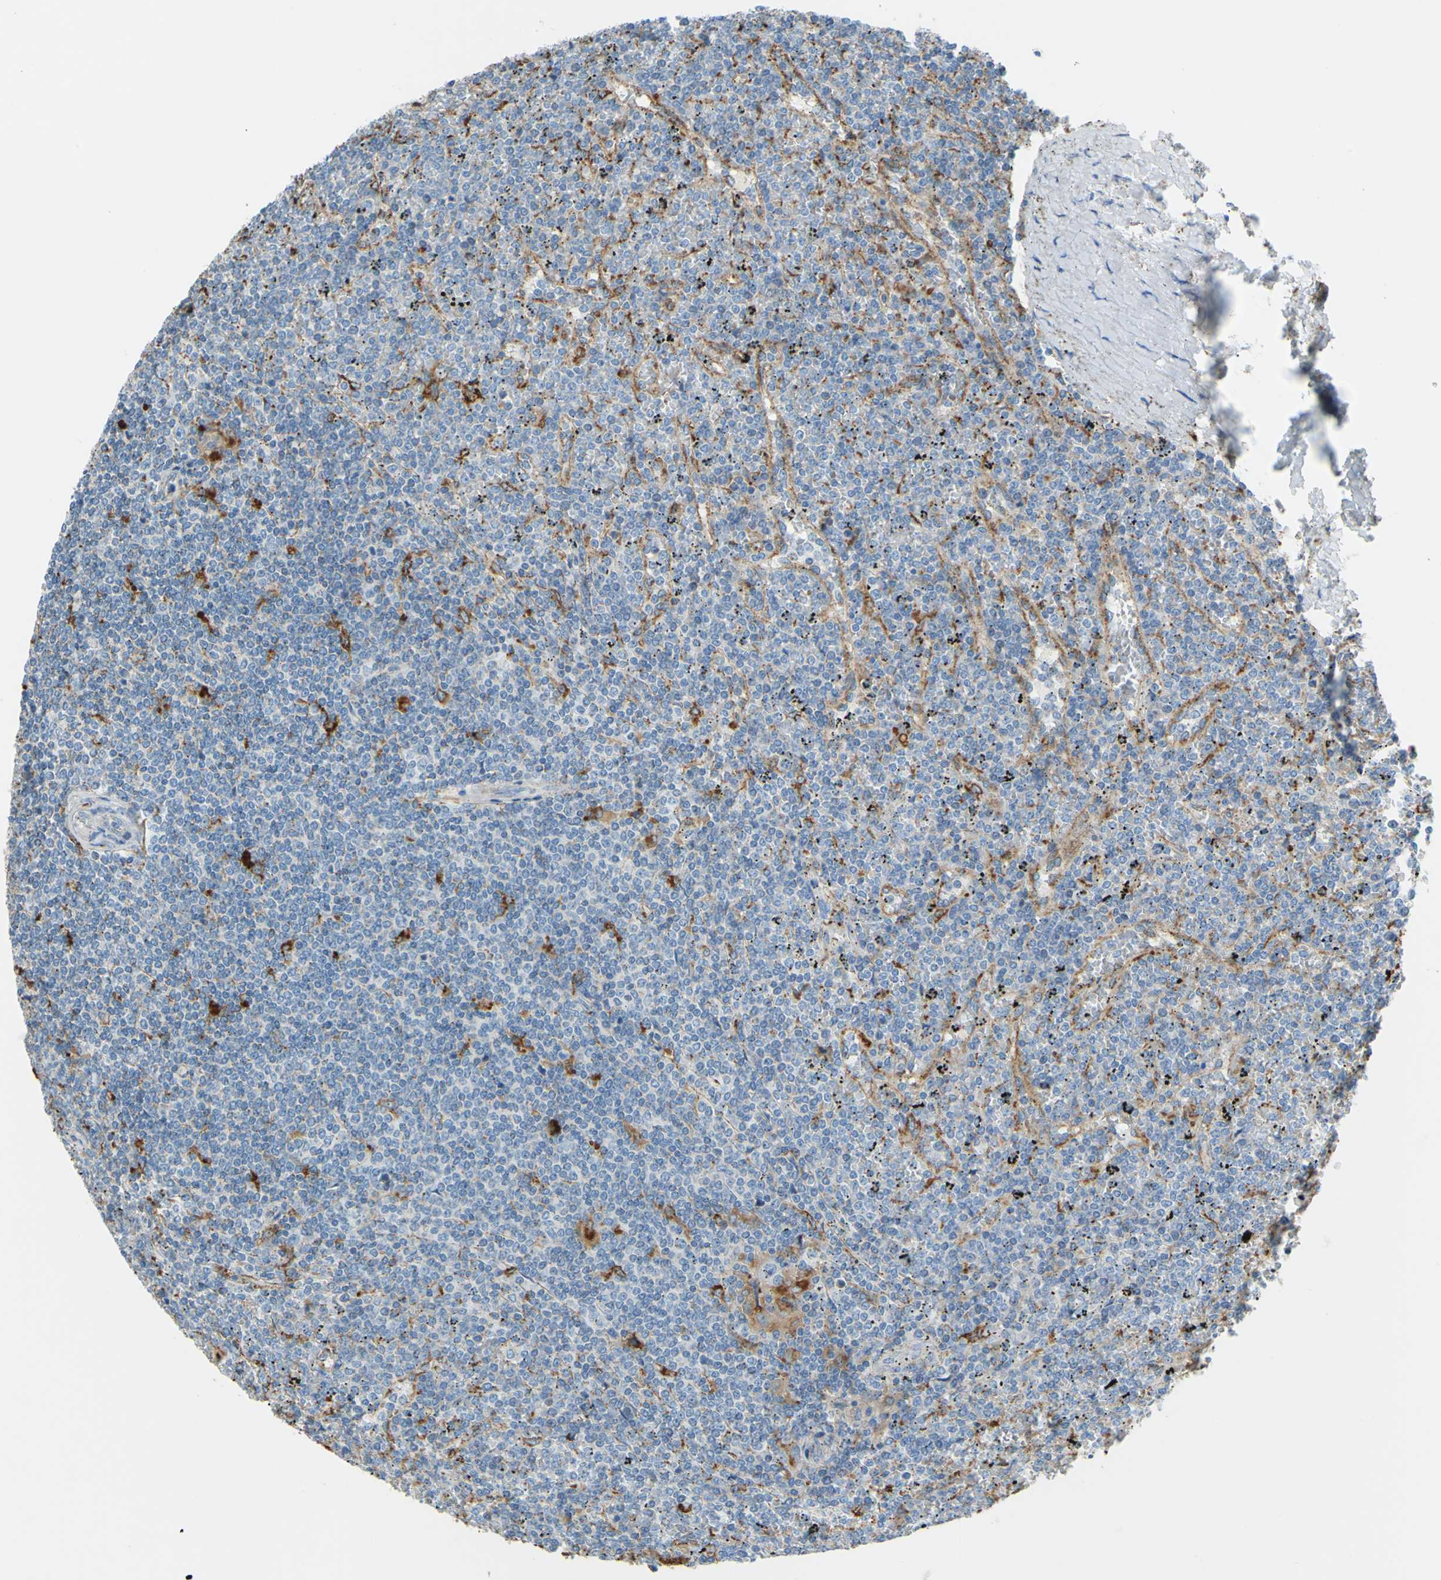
{"staining": {"intensity": "negative", "quantity": "none", "location": "none"}, "tissue": "lymphoma", "cell_type": "Tumor cells", "image_type": "cancer", "snomed": [{"axis": "morphology", "description": "Malignant lymphoma, non-Hodgkin's type, Low grade"}, {"axis": "topography", "description": "Spleen"}], "caption": "IHC histopathology image of neoplastic tissue: malignant lymphoma, non-Hodgkin's type (low-grade) stained with DAB (3,3'-diaminobenzidine) reveals no significant protein expression in tumor cells. (DAB (3,3'-diaminobenzidine) immunohistochemistry visualized using brightfield microscopy, high magnification).", "gene": "CTSD", "patient": {"sex": "female", "age": 19}}